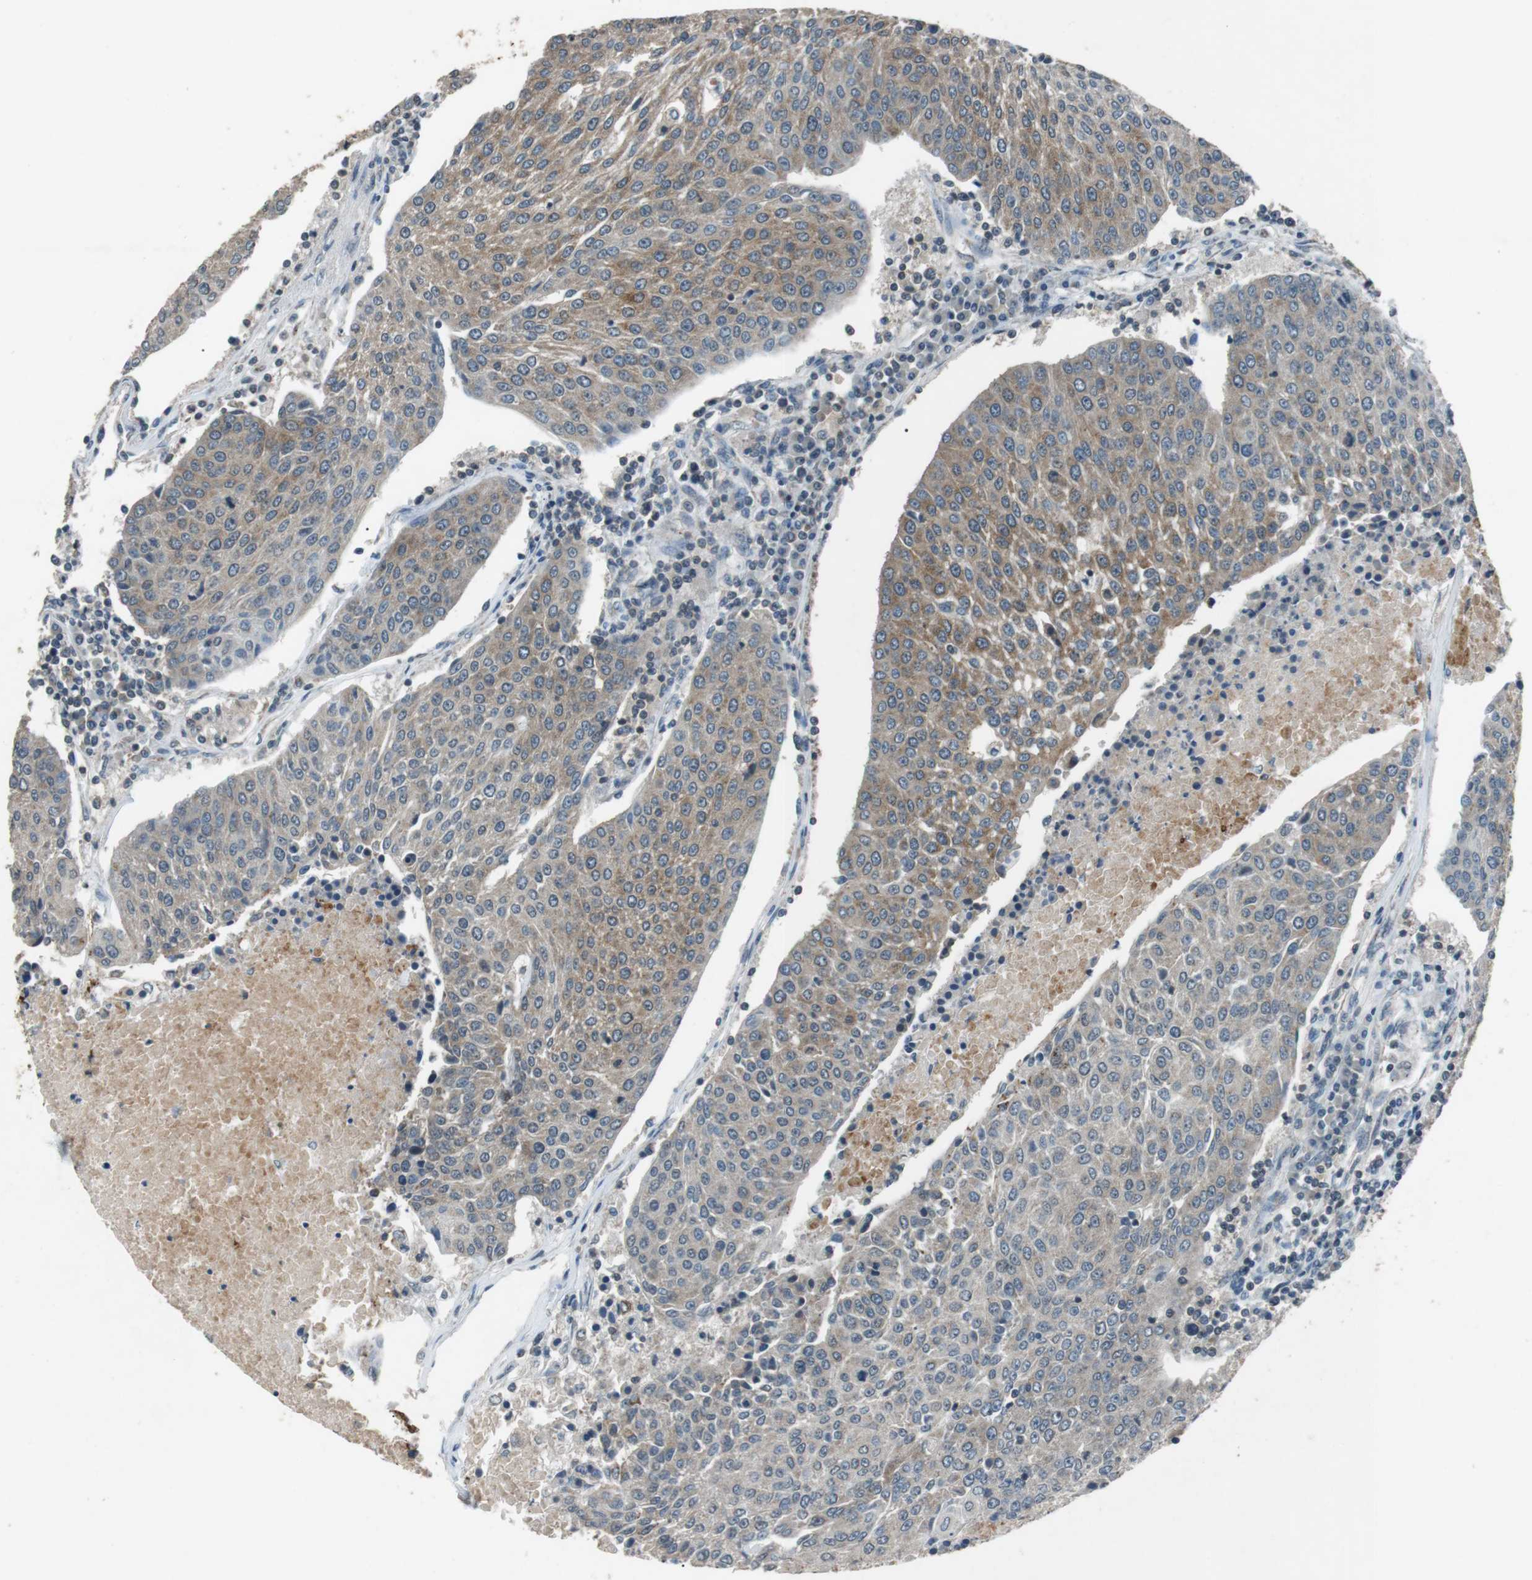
{"staining": {"intensity": "weak", "quantity": "25%-75%", "location": "cytoplasmic/membranous"}, "tissue": "urothelial cancer", "cell_type": "Tumor cells", "image_type": "cancer", "snomed": [{"axis": "morphology", "description": "Urothelial carcinoma, High grade"}, {"axis": "topography", "description": "Urinary bladder"}], "caption": "Protein staining of urothelial cancer tissue exhibits weak cytoplasmic/membranous expression in approximately 25%-75% of tumor cells.", "gene": "NEK7", "patient": {"sex": "female", "age": 85}}